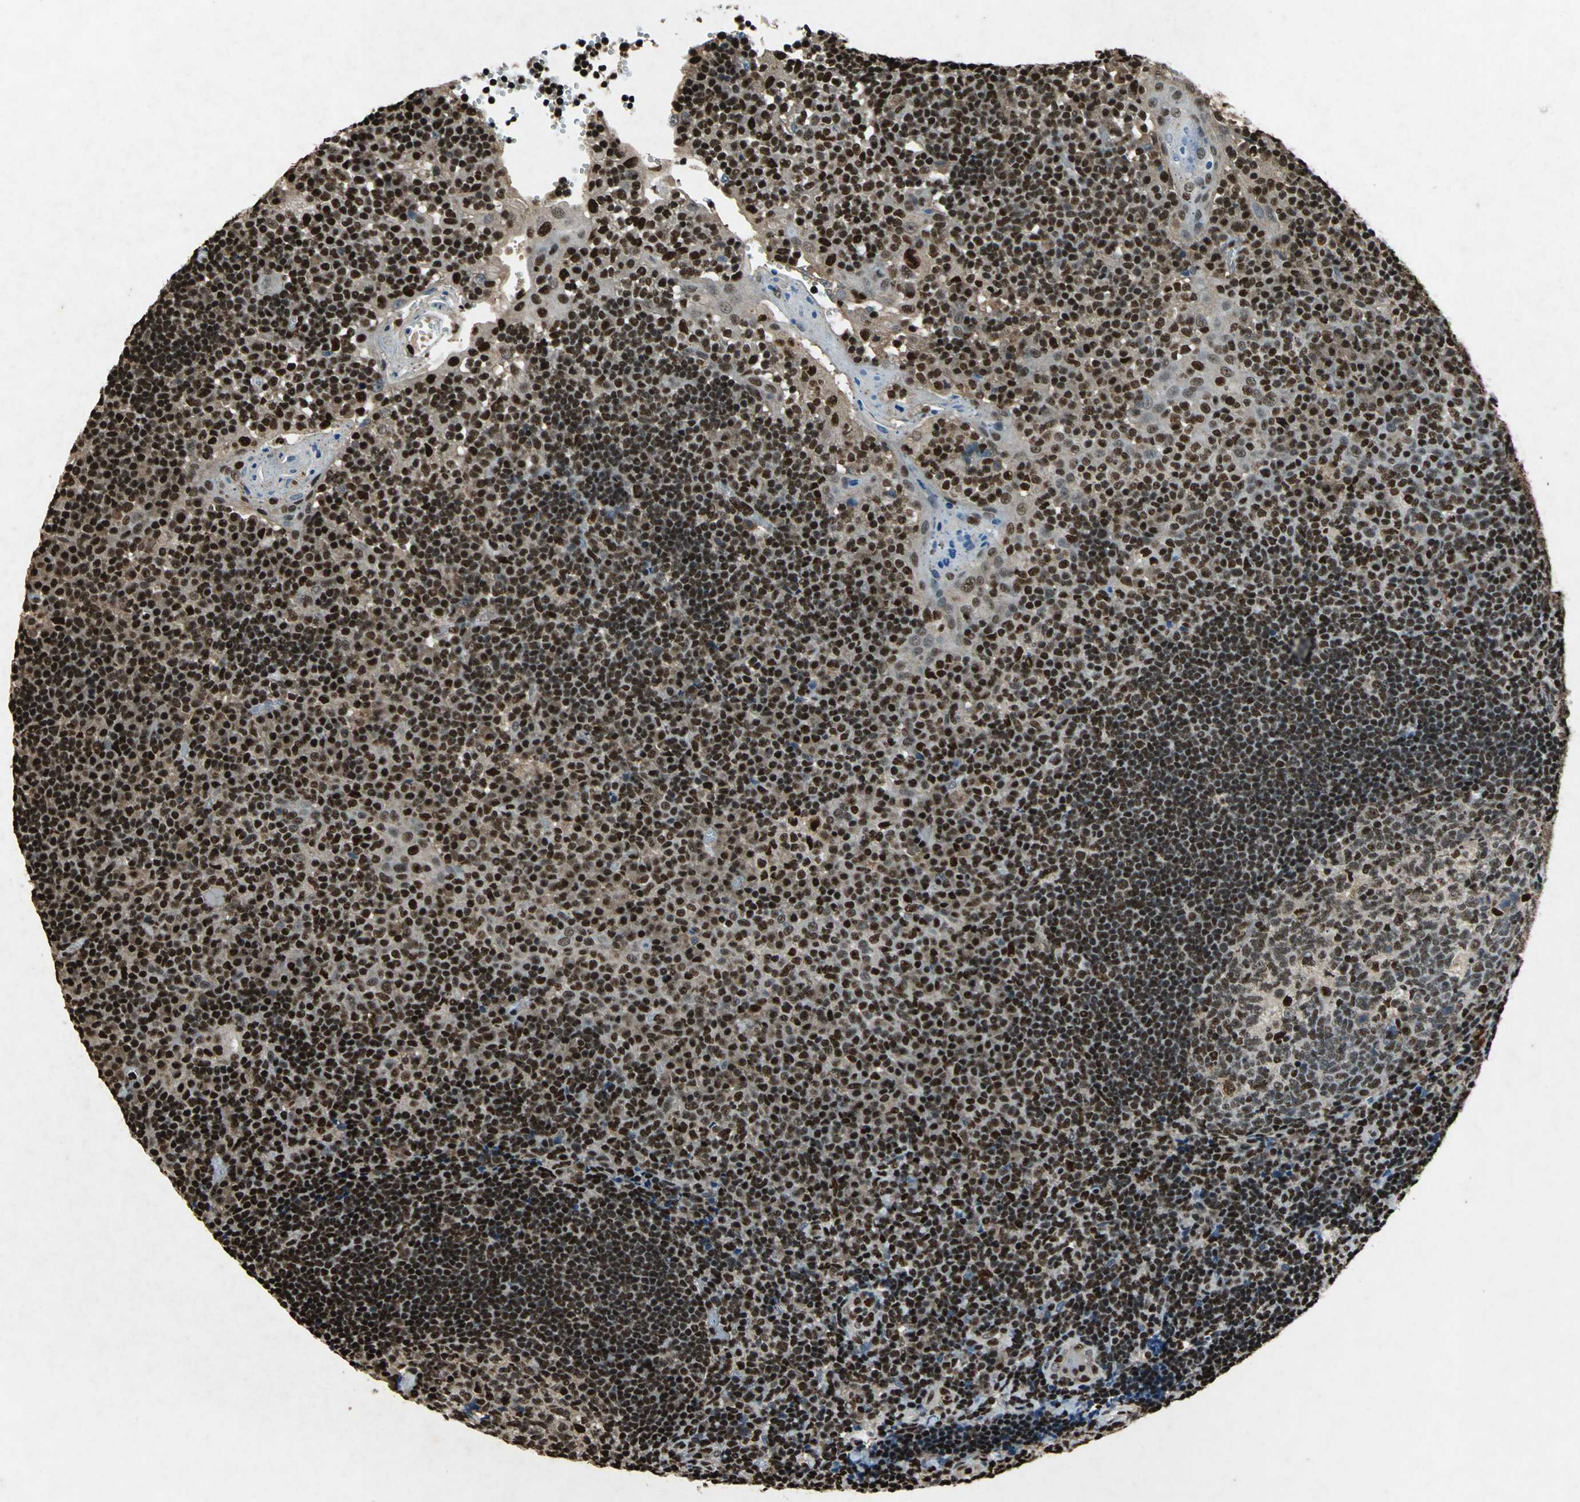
{"staining": {"intensity": "strong", "quantity": ">75%", "location": "nuclear"}, "tissue": "tonsil", "cell_type": "Germinal center cells", "image_type": "normal", "snomed": [{"axis": "morphology", "description": "Normal tissue, NOS"}, {"axis": "topography", "description": "Tonsil"}], "caption": "Immunohistochemical staining of benign human tonsil exhibits high levels of strong nuclear staining in about >75% of germinal center cells. The staining was performed using DAB (3,3'-diaminobenzidine), with brown indicating positive protein expression. Nuclei are stained blue with hematoxylin.", "gene": "ANP32A", "patient": {"sex": "female", "age": 40}}